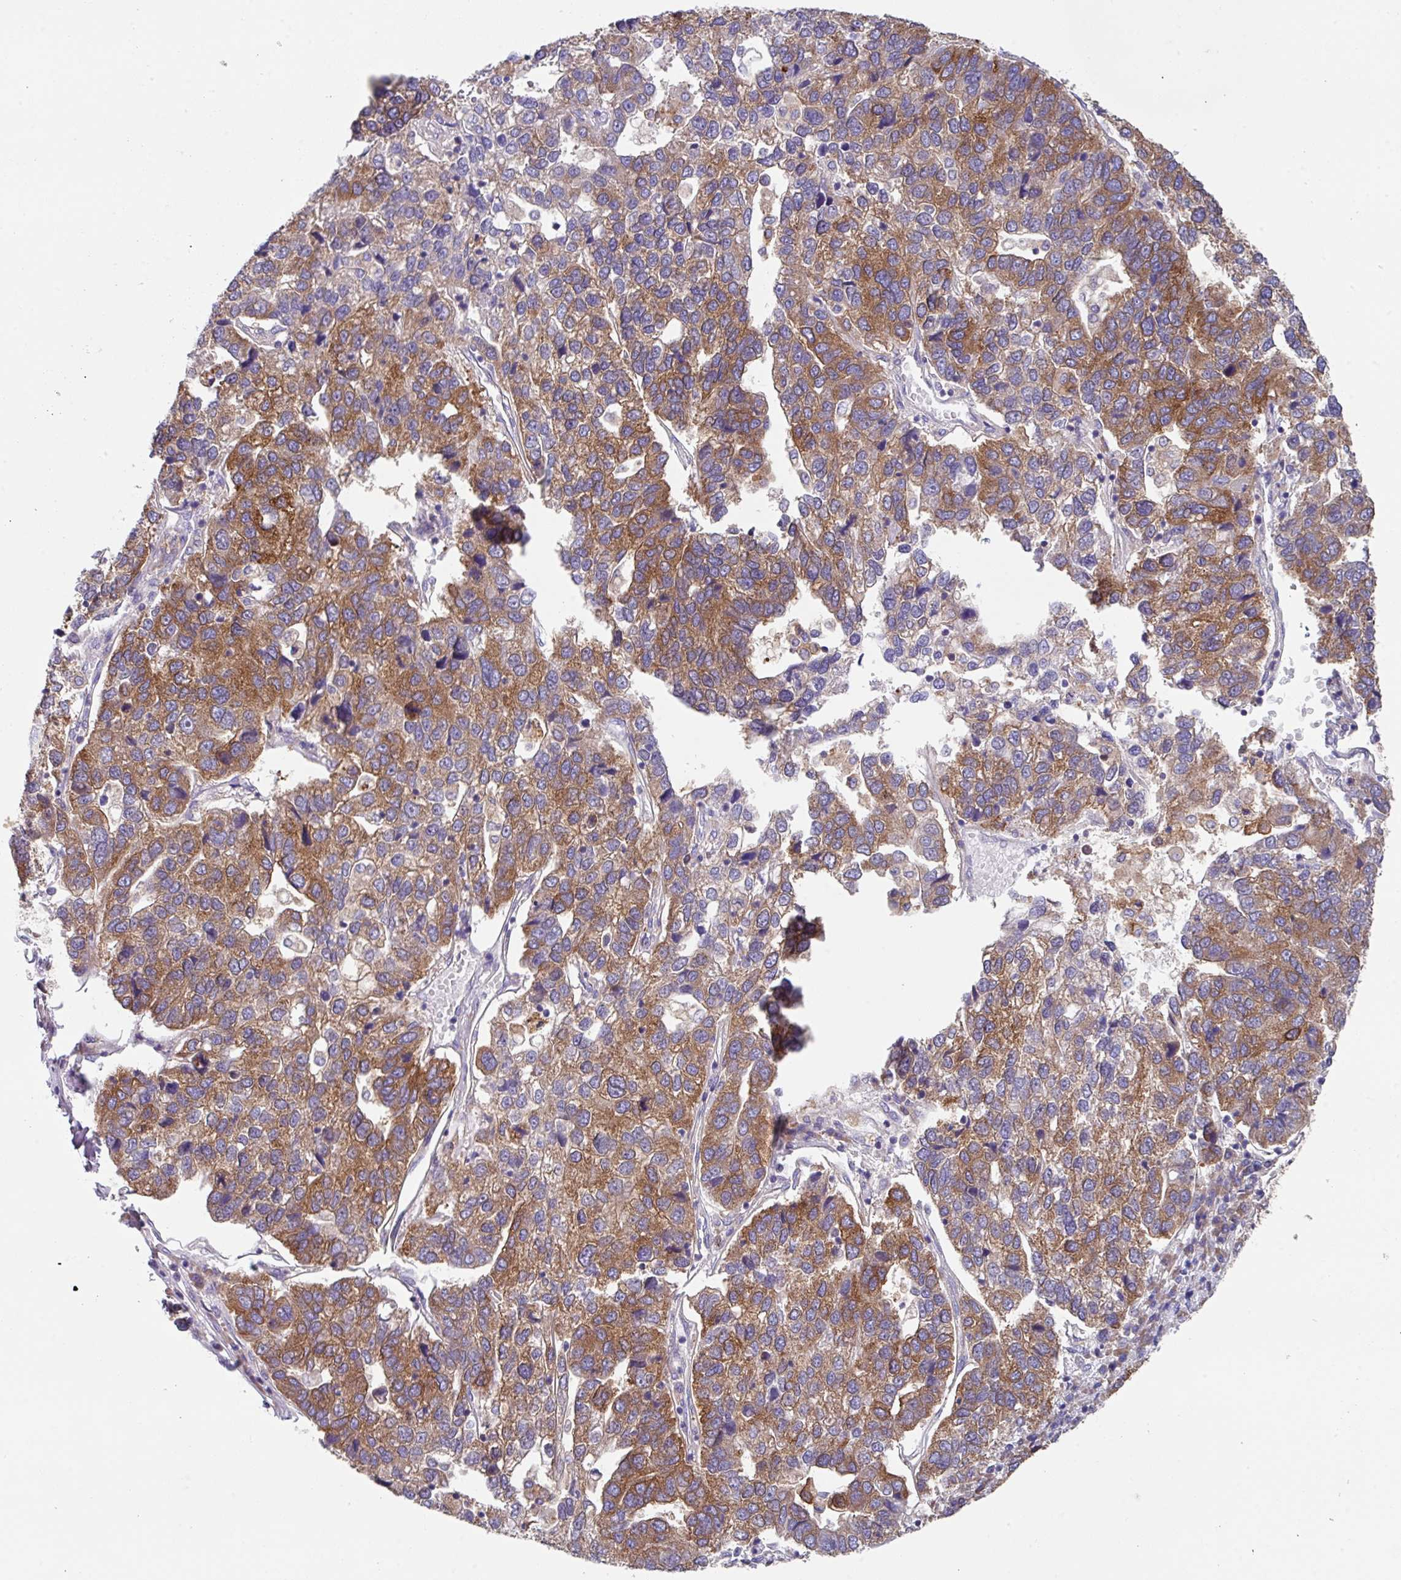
{"staining": {"intensity": "strong", "quantity": ">75%", "location": "cytoplasmic/membranous"}, "tissue": "pancreatic cancer", "cell_type": "Tumor cells", "image_type": "cancer", "snomed": [{"axis": "morphology", "description": "Adenocarcinoma, NOS"}, {"axis": "topography", "description": "Pancreas"}], "caption": "Pancreatic adenocarcinoma tissue demonstrates strong cytoplasmic/membranous positivity in about >75% of tumor cells (DAB IHC with brightfield microscopy, high magnification).", "gene": "EIF4B", "patient": {"sex": "female", "age": 61}}